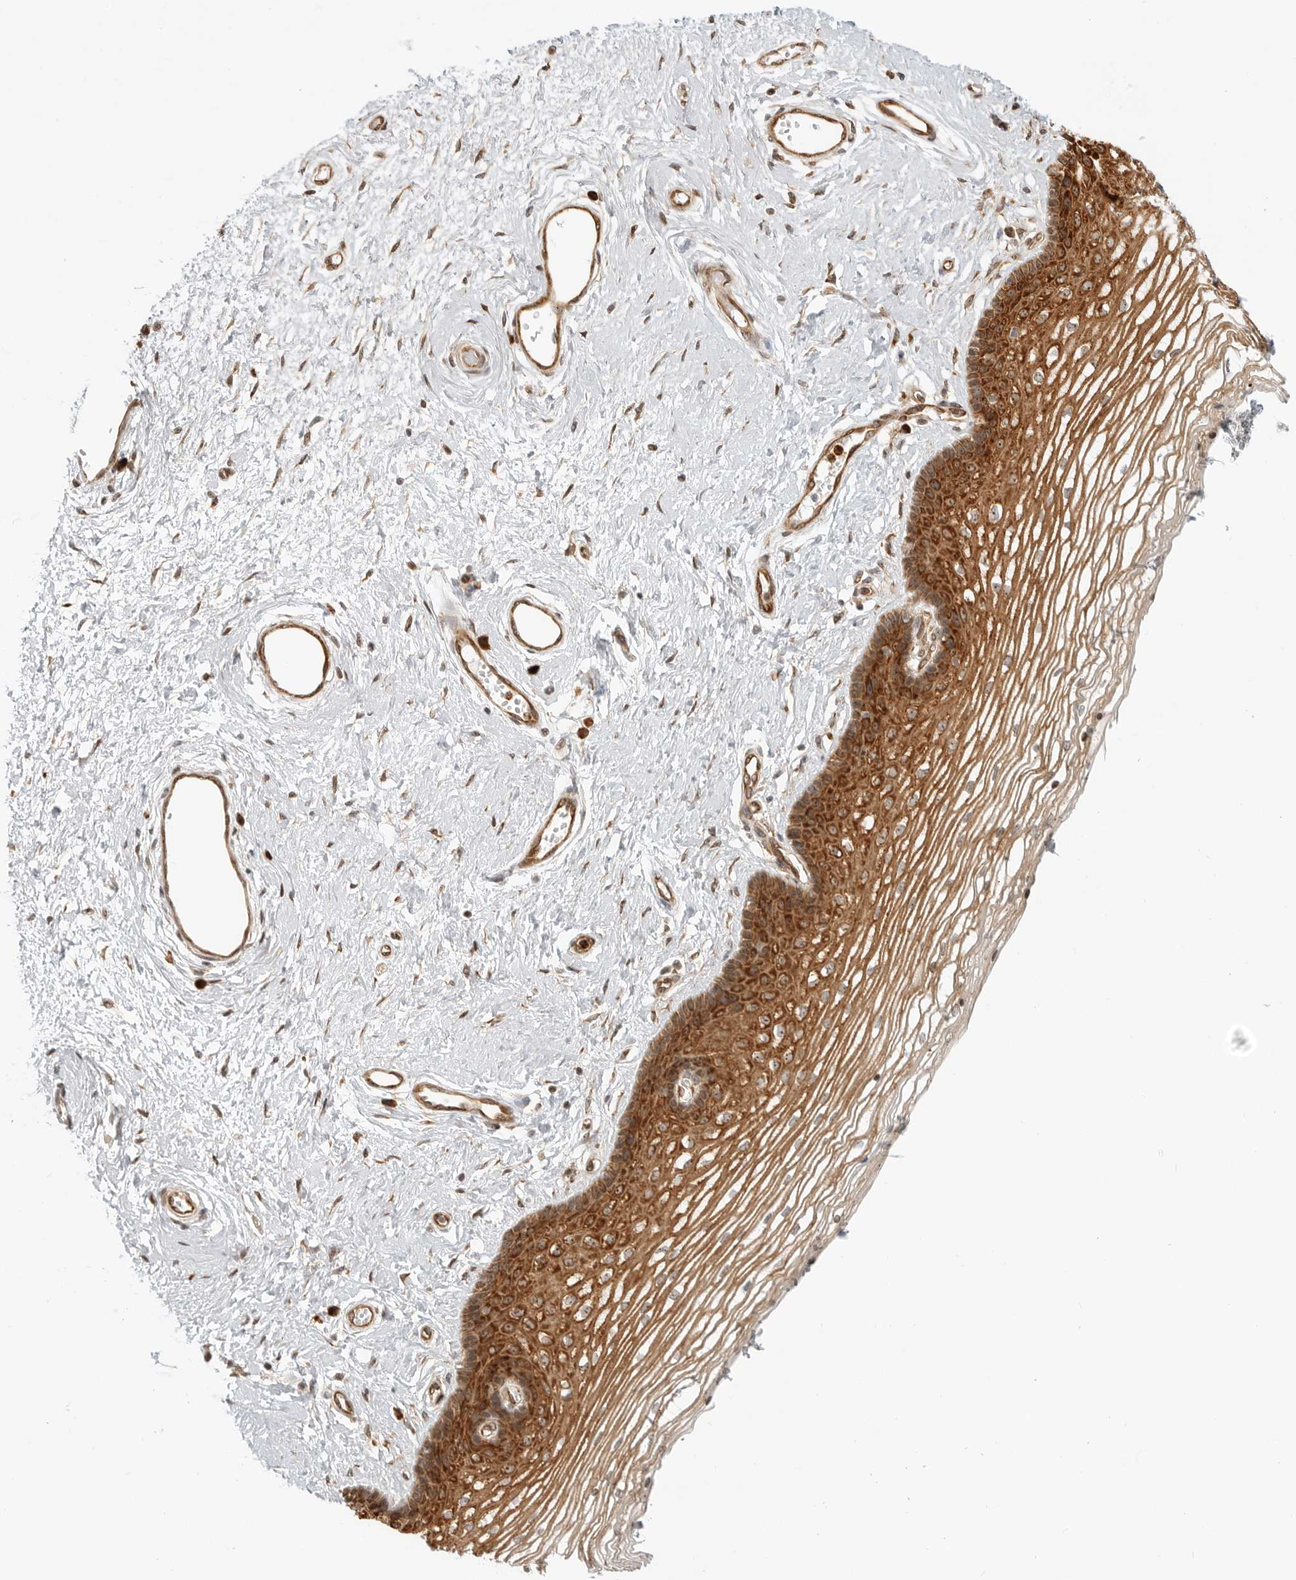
{"staining": {"intensity": "strong", "quantity": ">75%", "location": "cytoplasmic/membranous"}, "tissue": "vagina", "cell_type": "Squamous epithelial cells", "image_type": "normal", "snomed": [{"axis": "morphology", "description": "Normal tissue, NOS"}, {"axis": "topography", "description": "Vagina"}], "caption": "A brown stain highlights strong cytoplasmic/membranous expression of a protein in squamous epithelial cells of benign vagina.", "gene": "DSCC1", "patient": {"sex": "female", "age": 46}}